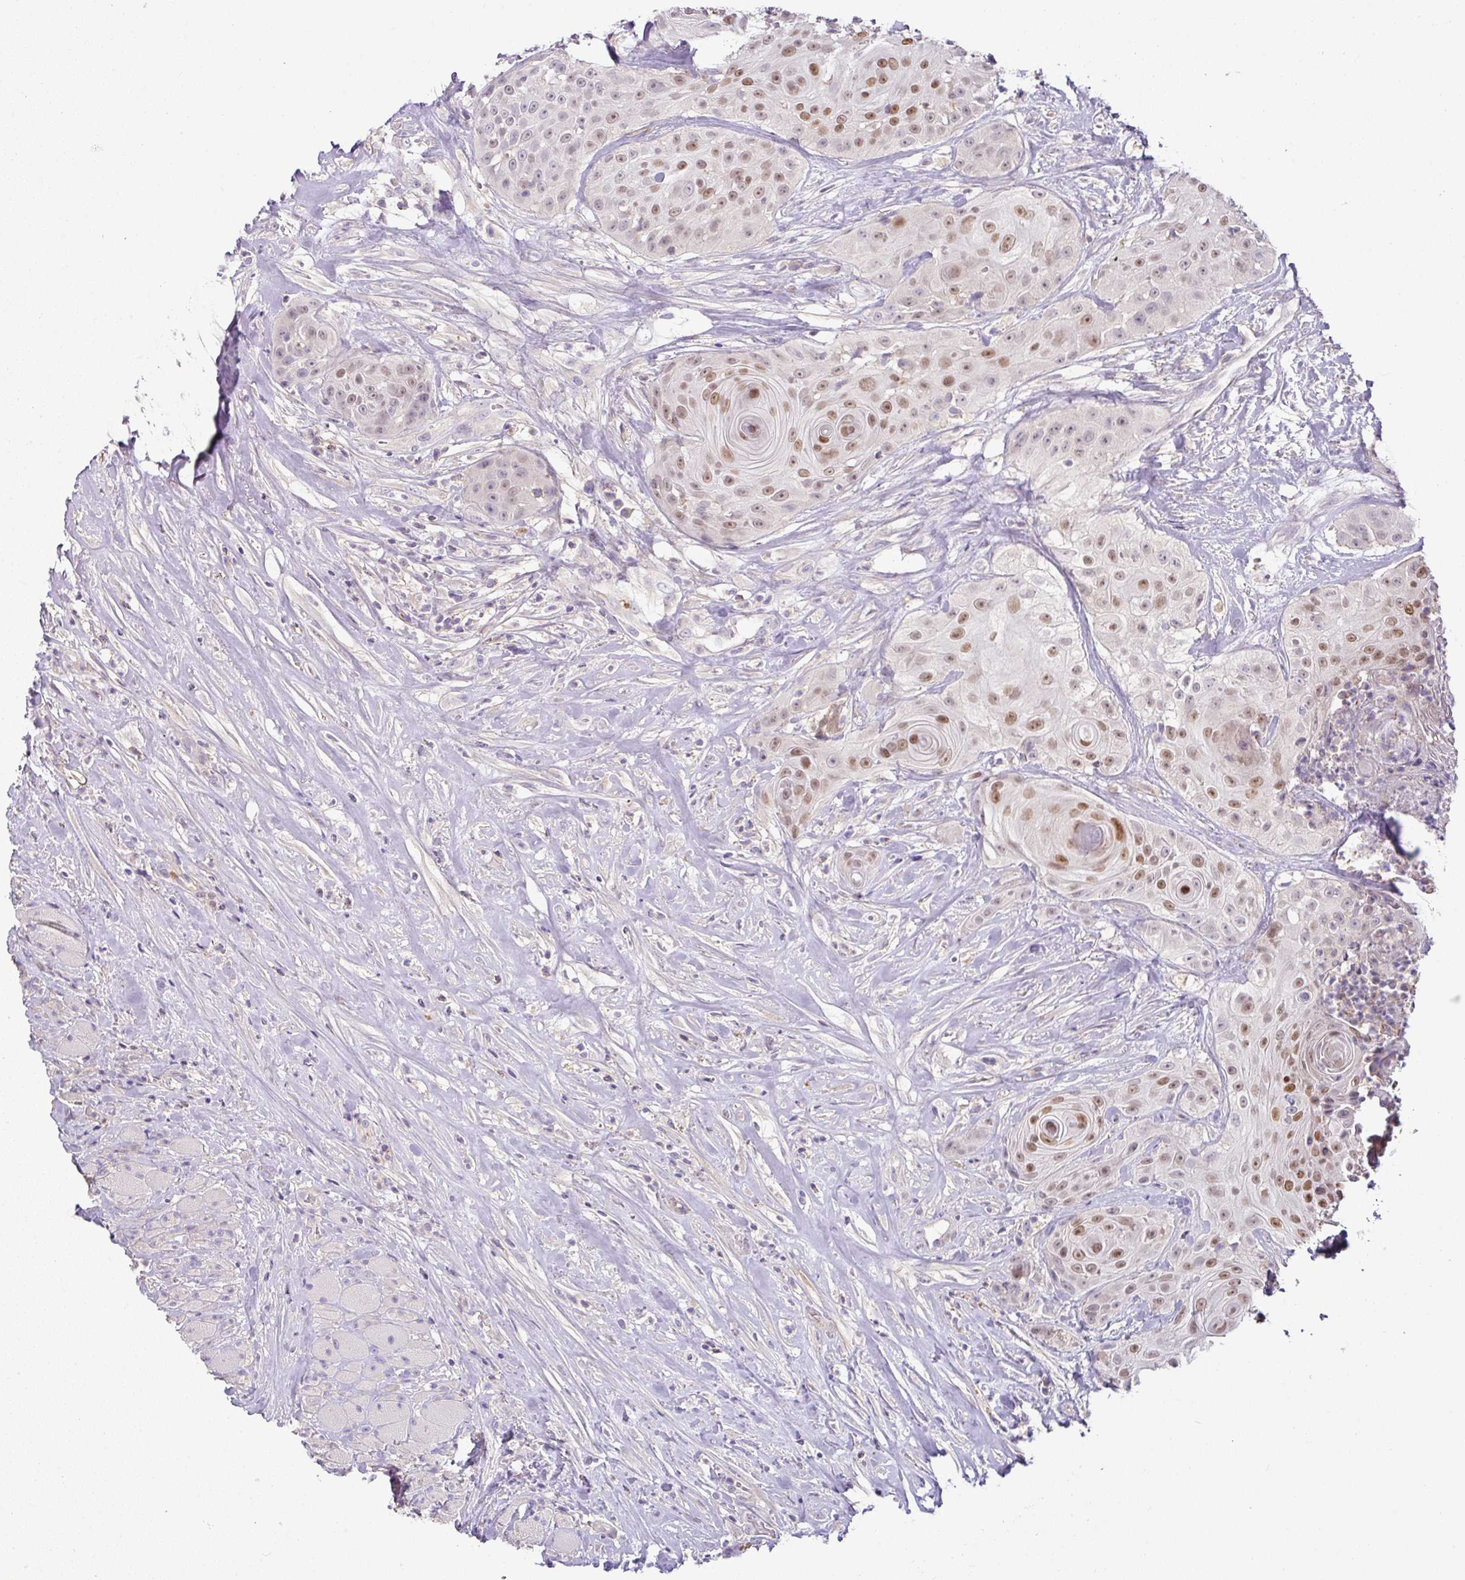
{"staining": {"intensity": "moderate", "quantity": "<25%", "location": "nuclear"}, "tissue": "head and neck cancer", "cell_type": "Tumor cells", "image_type": "cancer", "snomed": [{"axis": "morphology", "description": "Squamous cell carcinoma, NOS"}, {"axis": "topography", "description": "Head-Neck"}], "caption": "Head and neck squamous cell carcinoma stained with immunohistochemistry (IHC) exhibits moderate nuclear positivity in about <25% of tumor cells.", "gene": "HOXC13", "patient": {"sex": "male", "age": 83}}